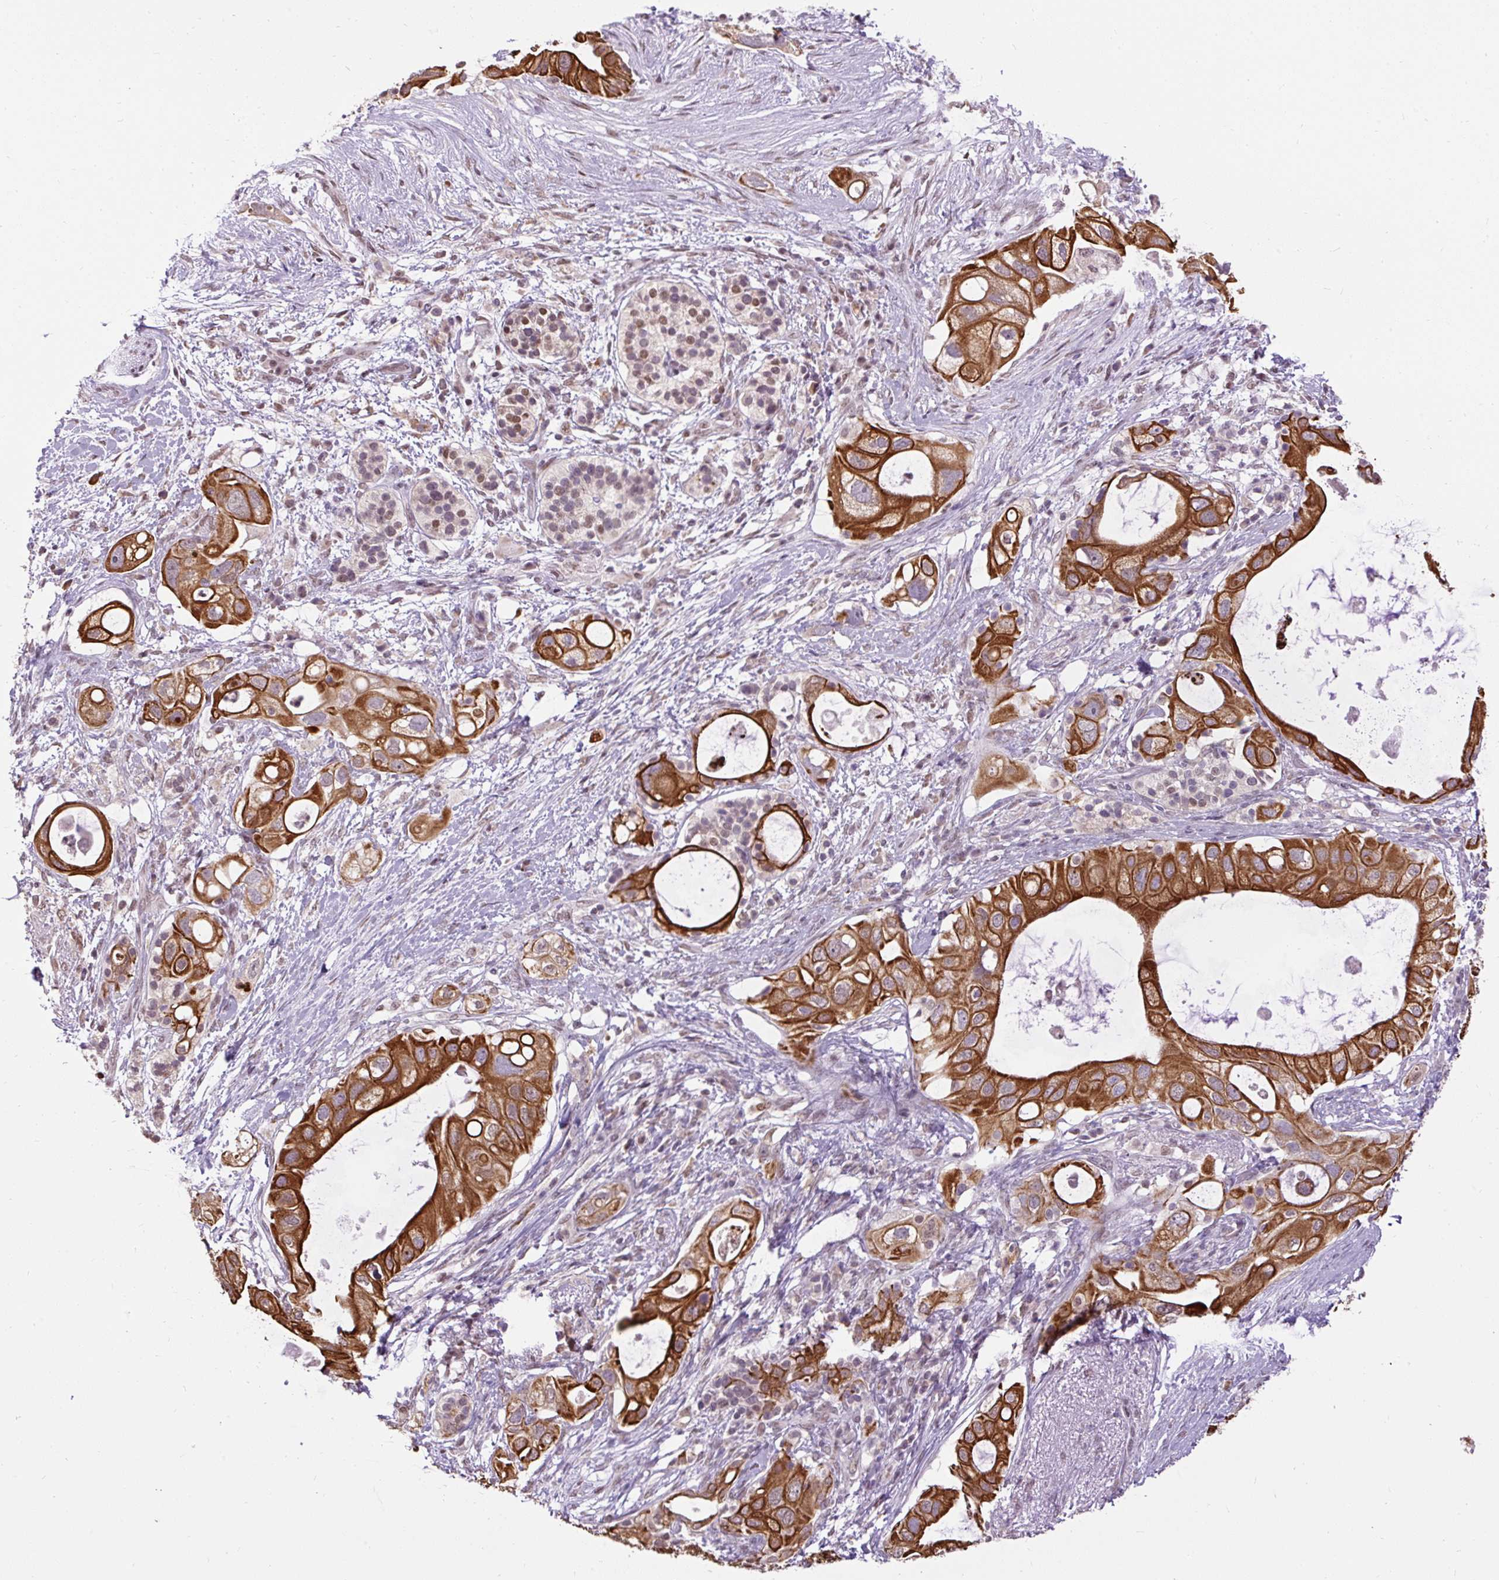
{"staining": {"intensity": "strong", "quantity": ">75%", "location": "cytoplasmic/membranous"}, "tissue": "pancreatic cancer", "cell_type": "Tumor cells", "image_type": "cancer", "snomed": [{"axis": "morphology", "description": "Adenocarcinoma, NOS"}, {"axis": "topography", "description": "Pancreas"}], "caption": "Immunohistochemistry (IHC) image of neoplastic tissue: pancreatic cancer (adenocarcinoma) stained using immunohistochemistry (IHC) reveals high levels of strong protein expression localized specifically in the cytoplasmic/membranous of tumor cells, appearing as a cytoplasmic/membranous brown color.", "gene": "ZNF672", "patient": {"sex": "female", "age": 72}}